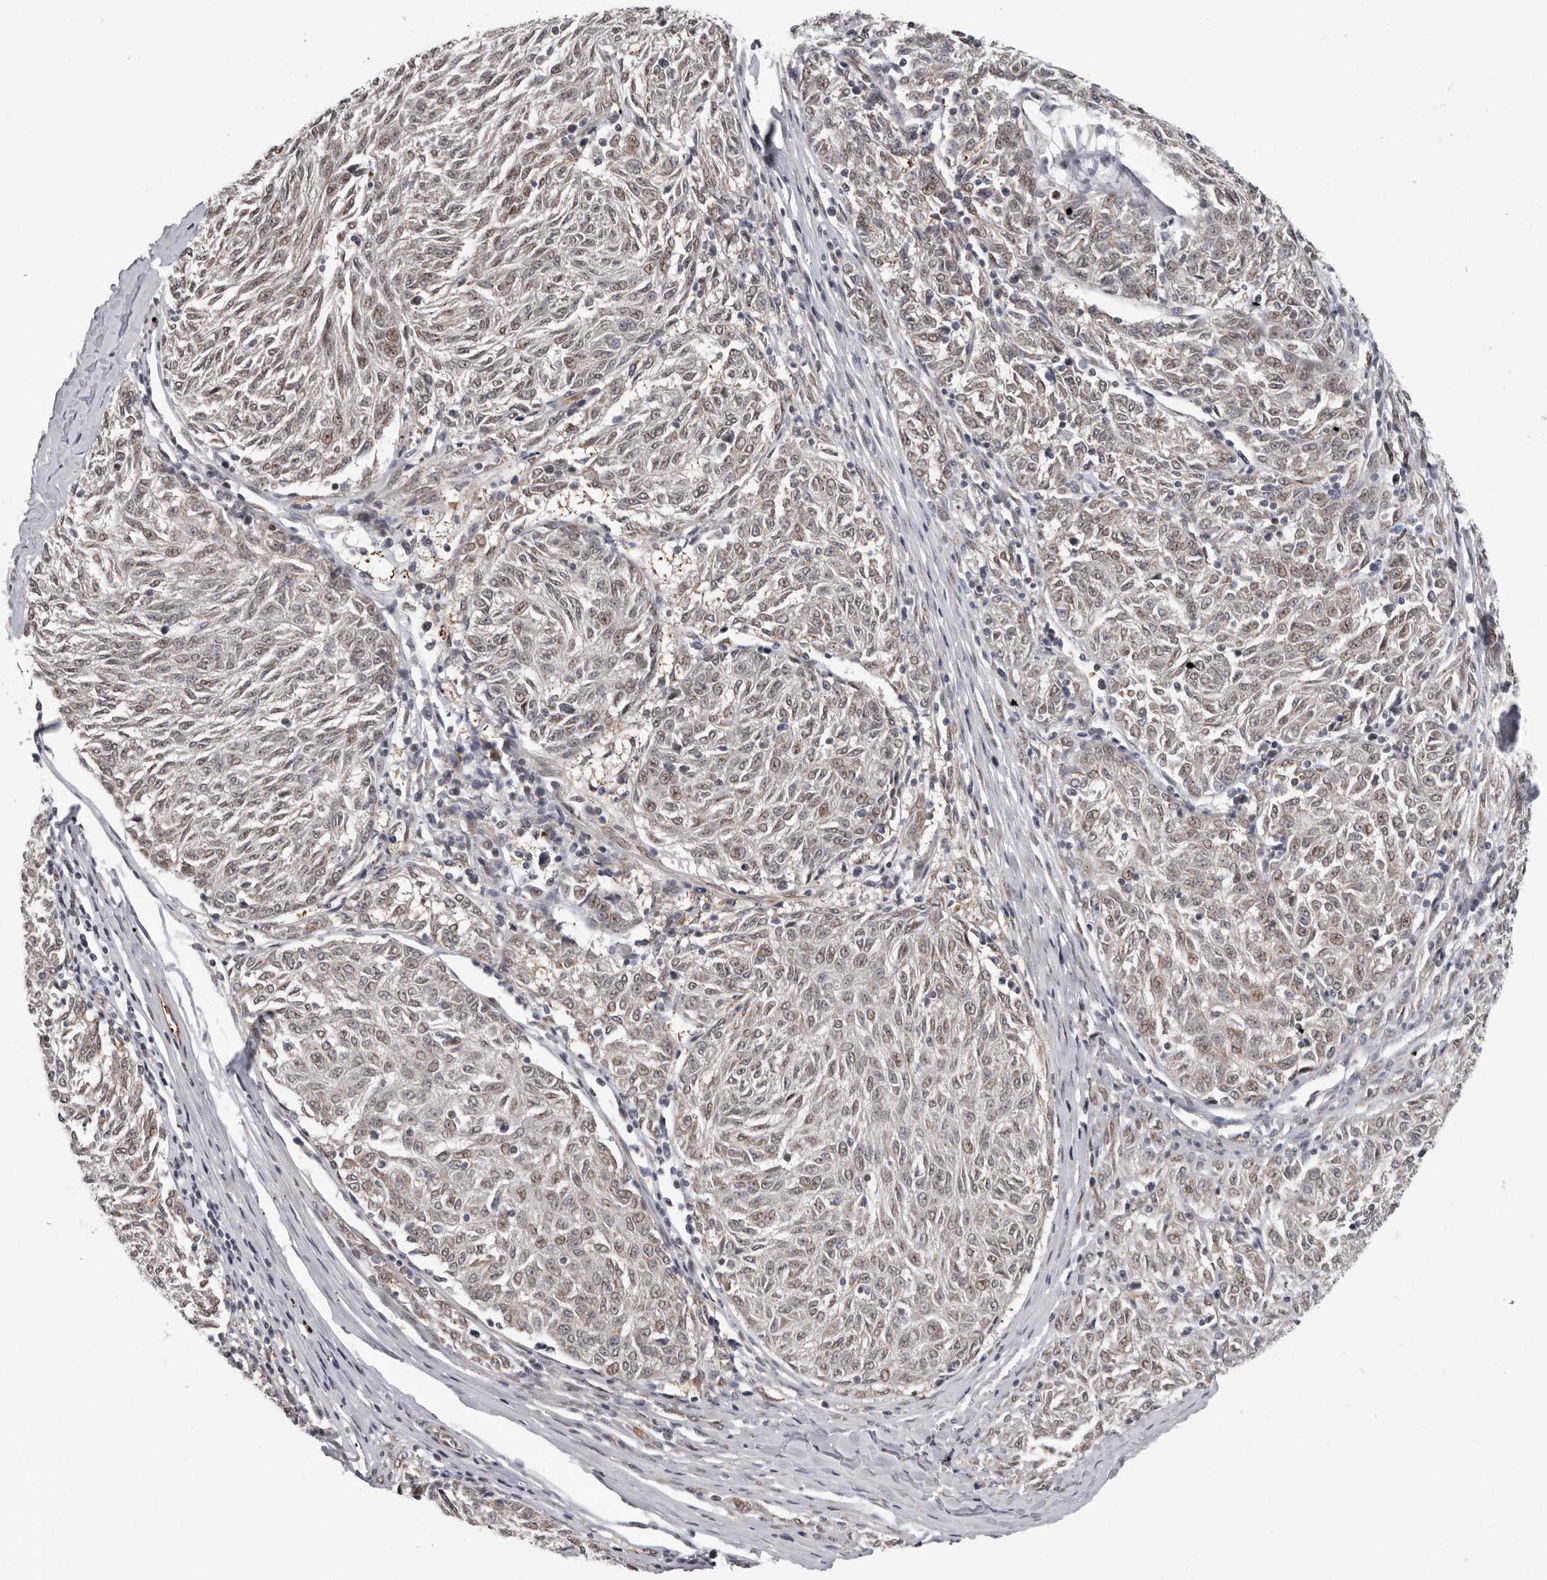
{"staining": {"intensity": "weak", "quantity": "<25%", "location": "nuclear"}, "tissue": "melanoma", "cell_type": "Tumor cells", "image_type": "cancer", "snomed": [{"axis": "morphology", "description": "Malignant melanoma, NOS"}, {"axis": "topography", "description": "Skin"}], "caption": "Immunohistochemical staining of melanoma reveals no significant positivity in tumor cells.", "gene": "RALGPS2", "patient": {"sex": "female", "age": 72}}